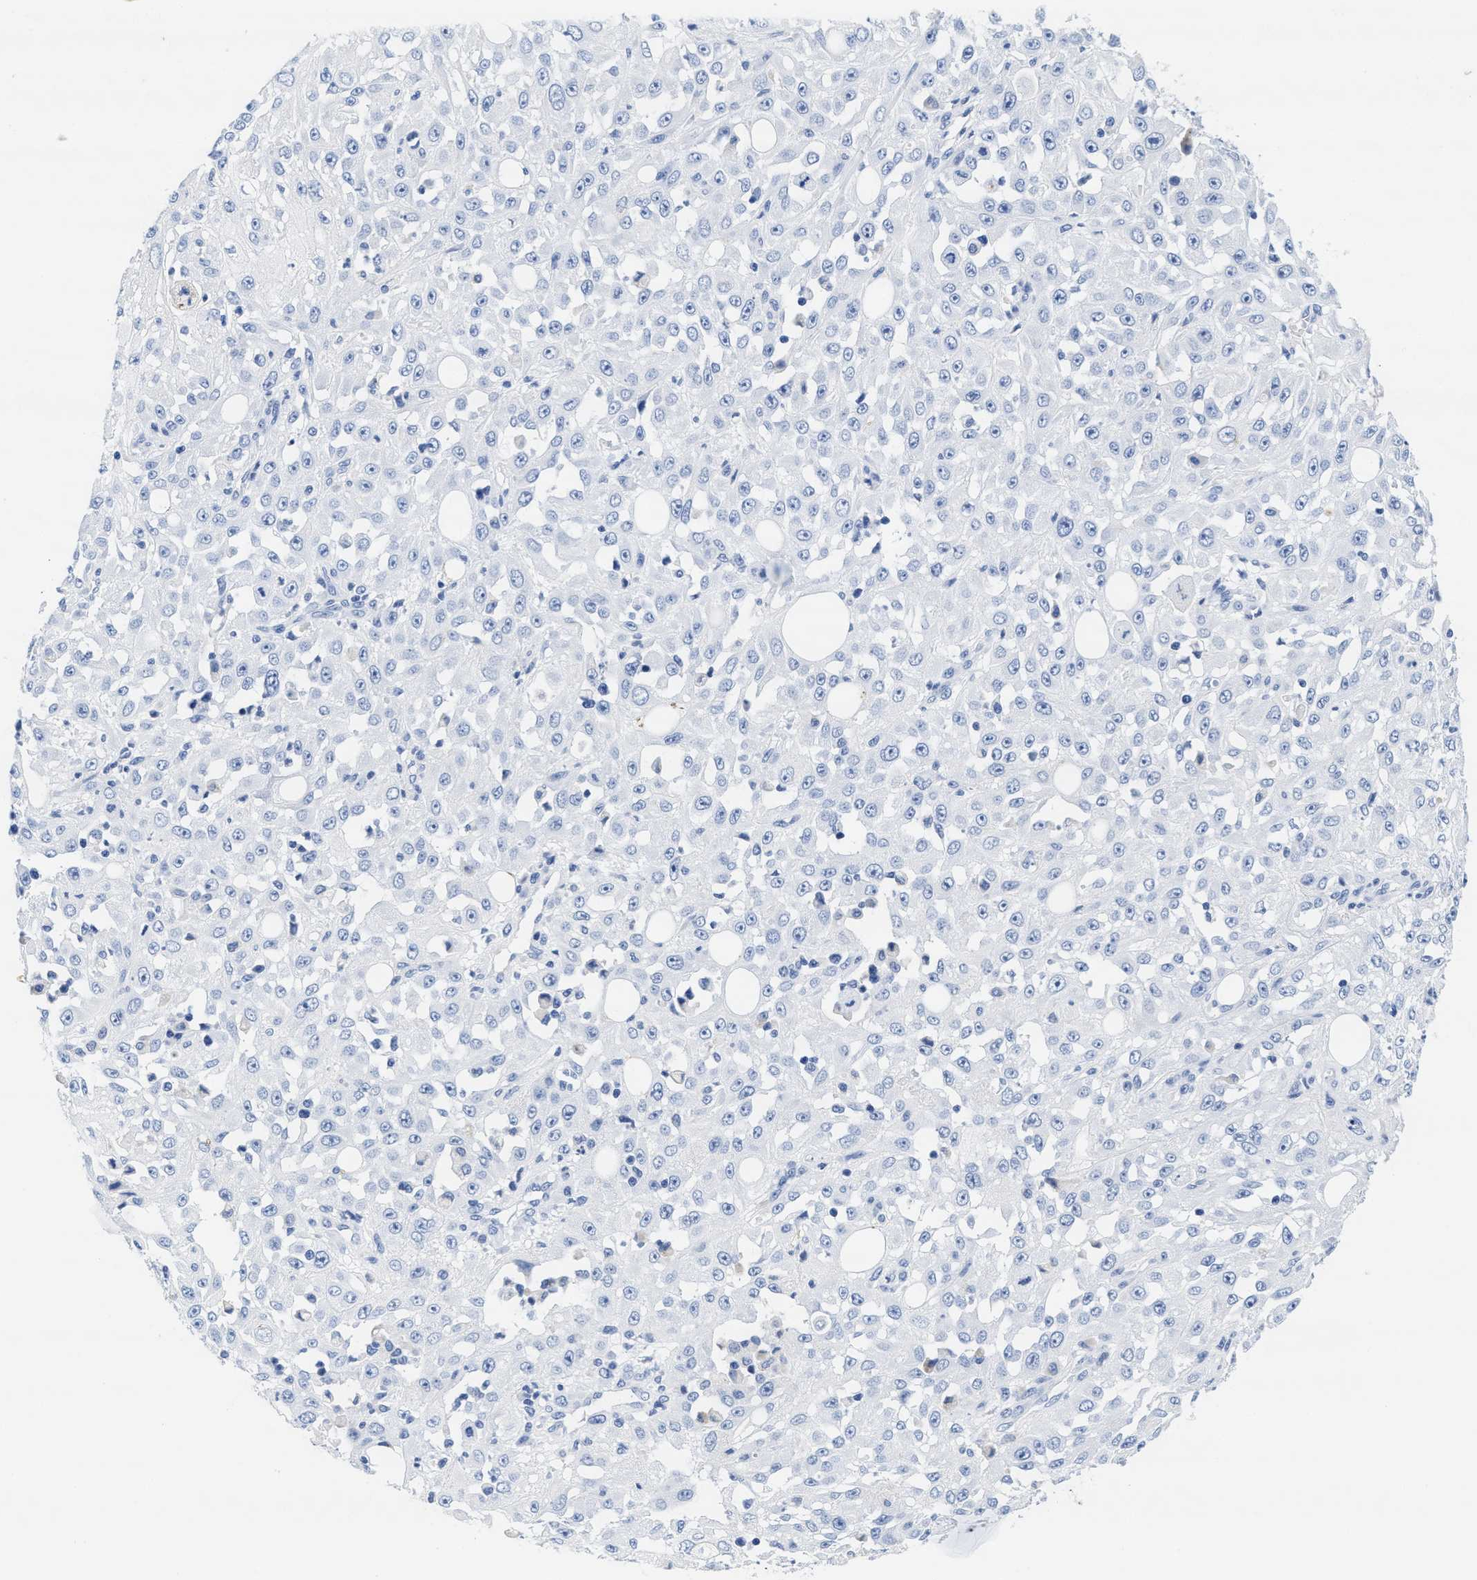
{"staining": {"intensity": "negative", "quantity": "none", "location": "none"}, "tissue": "skin cancer", "cell_type": "Tumor cells", "image_type": "cancer", "snomed": [{"axis": "morphology", "description": "Squamous cell carcinoma, NOS"}, {"axis": "morphology", "description": "Squamous cell carcinoma, metastatic, NOS"}, {"axis": "topography", "description": "Skin"}, {"axis": "topography", "description": "Lymph node"}], "caption": "IHC histopathology image of human skin cancer stained for a protein (brown), which displays no expression in tumor cells.", "gene": "TTC3", "patient": {"sex": "male", "age": 75}}